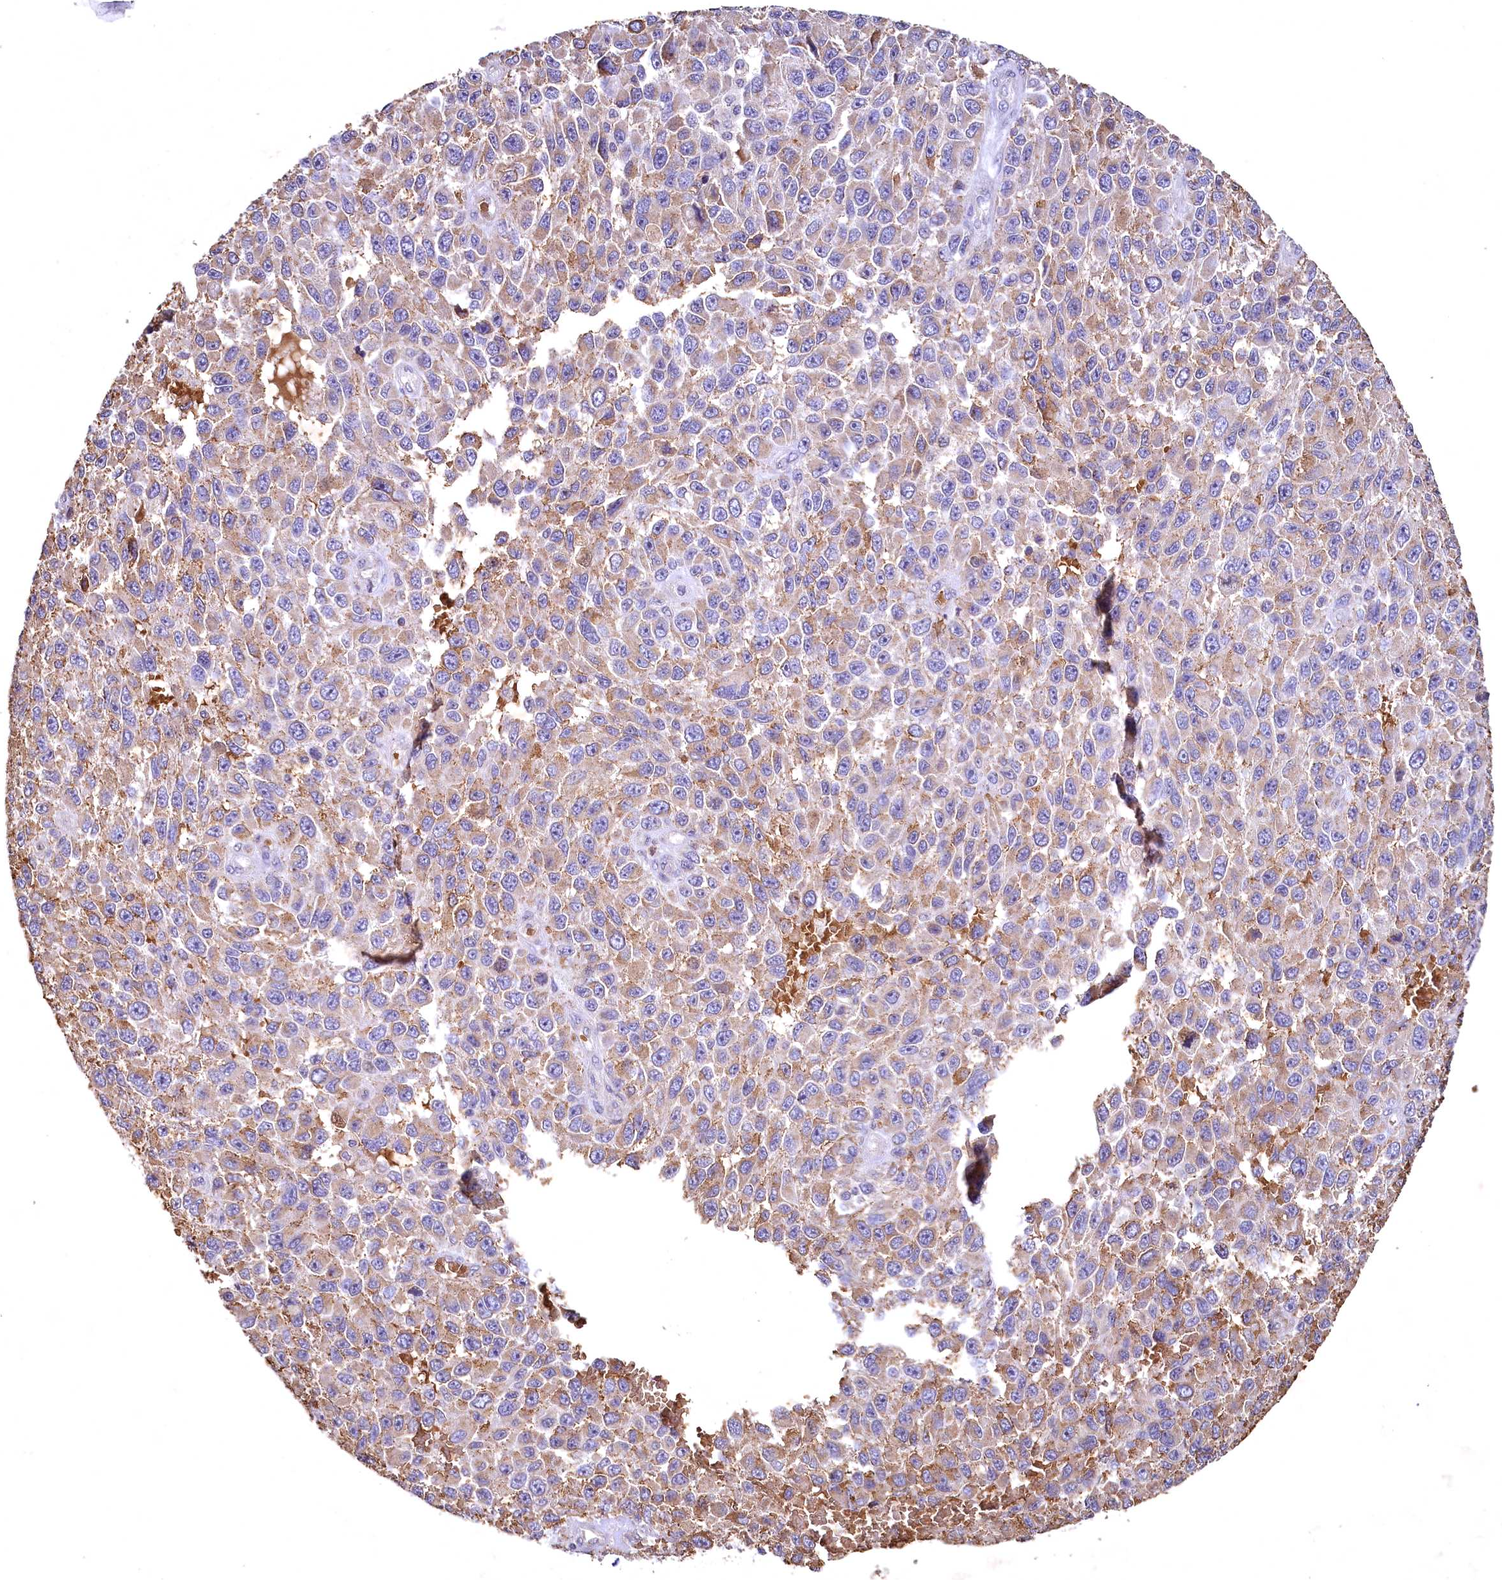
{"staining": {"intensity": "weak", "quantity": "25%-75%", "location": "cytoplasmic/membranous"}, "tissue": "melanoma", "cell_type": "Tumor cells", "image_type": "cancer", "snomed": [{"axis": "morphology", "description": "Normal tissue, NOS"}, {"axis": "morphology", "description": "Malignant melanoma, NOS"}, {"axis": "topography", "description": "Skin"}], "caption": "Immunohistochemistry (IHC) of melanoma exhibits low levels of weak cytoplasmic/membranous staining in approximately 25%-75% of tumor cells. The staining was performed using DAB to visualize the protein expression in brown, while the nuclei were stained in blue with hematoxylin (Magnification: 20x).", "gene": "SPTA1", "patient": {"sex": "female", "age": 96}}